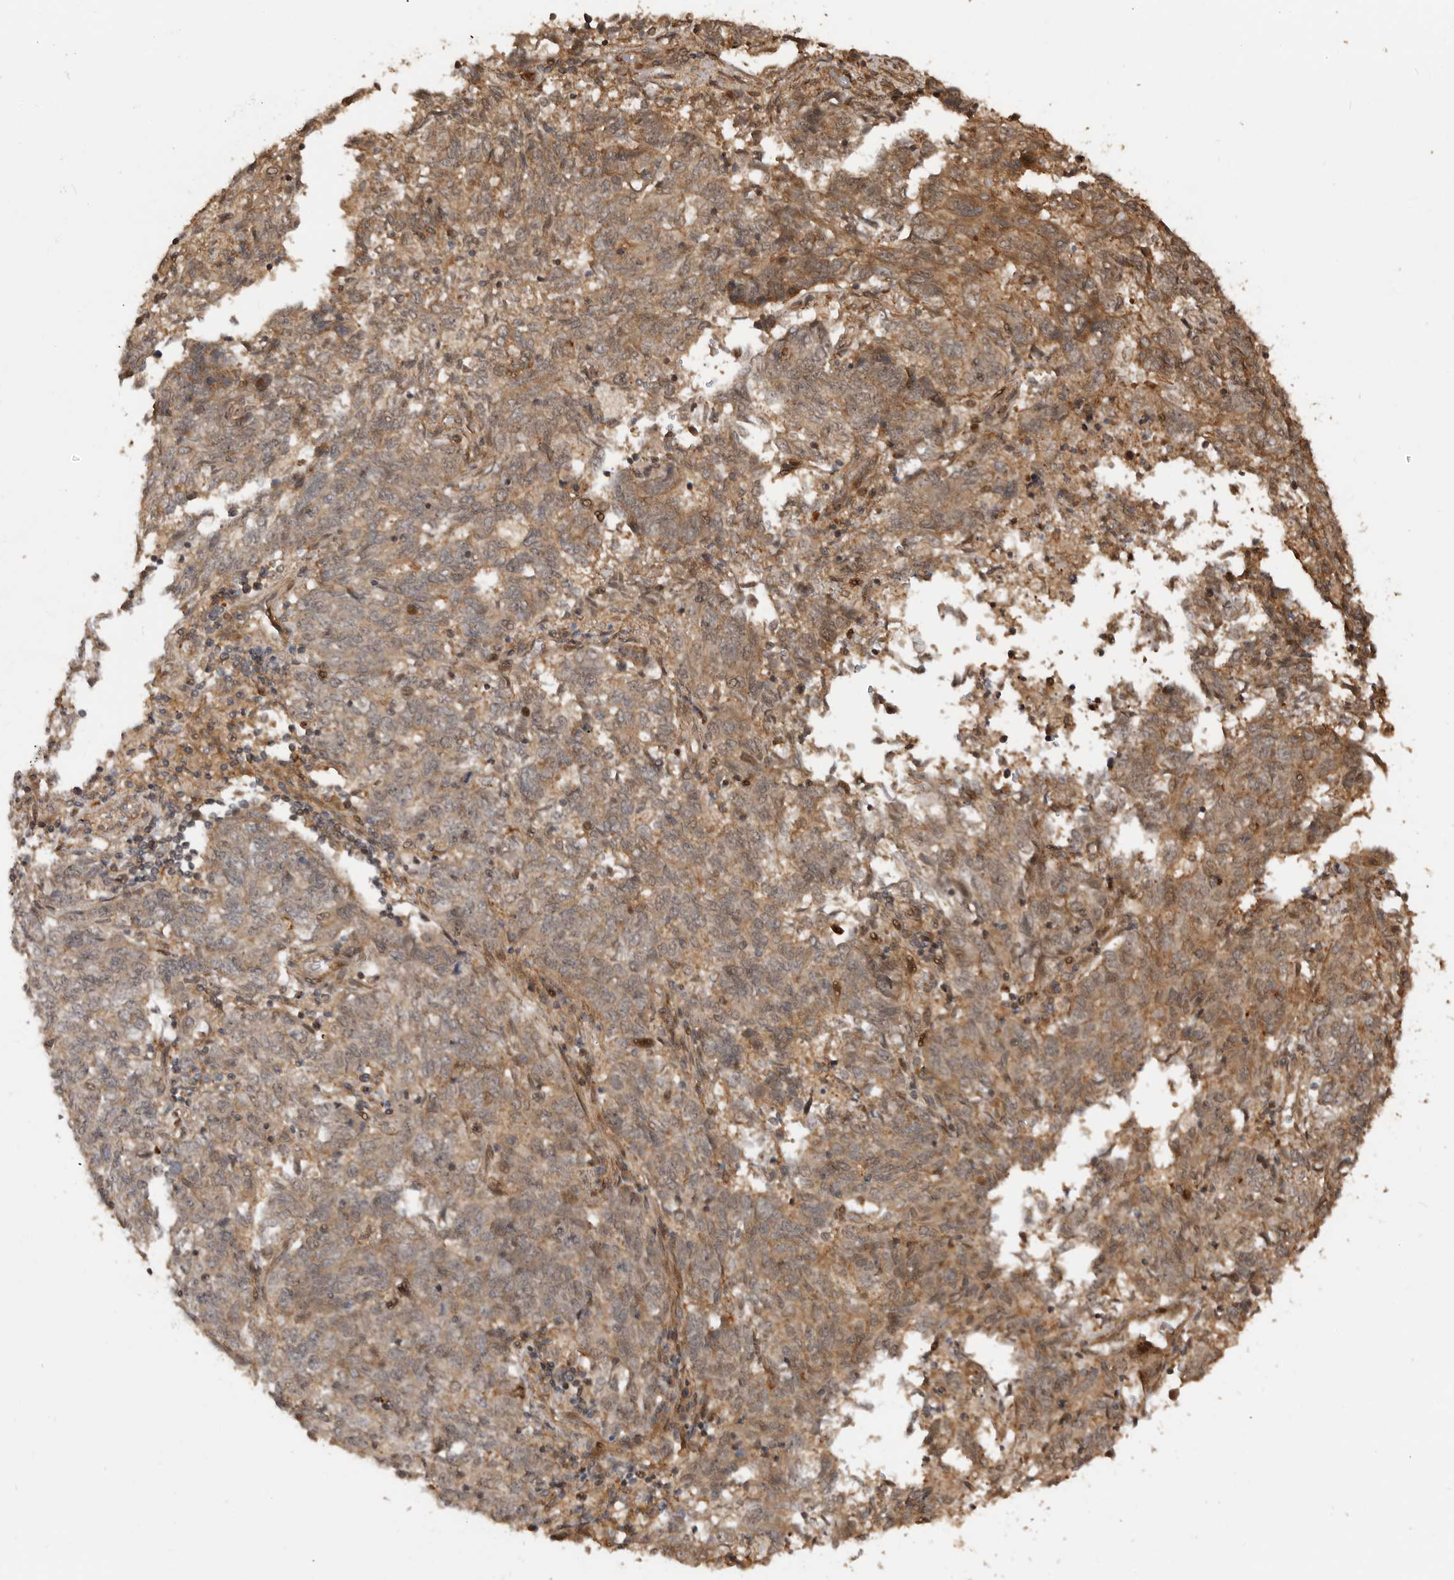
{"staining": {"intensity": "moderate", "quantity": ">75%", "location": "cytoplasmic/membranous"}, "tissue": "endometrial cancer", "cell_type": "Tumor cells", "image_type": "cancer", "snomed": [{"axis": "morphology", "description": "Adenocarcinoma, NOS"}, {"axis": "topography", "description": "Endometrium"}], "caption": "IHC histopathology image of endometrial adenocarcinoma stained for a protein (brown), which demonstrates medium levels of moderate cytoplasmic/membranous staining in approximately >75% of tumor cells.", "gene": "ADPRS", "patient": {"sex": "female", "age": 80}}